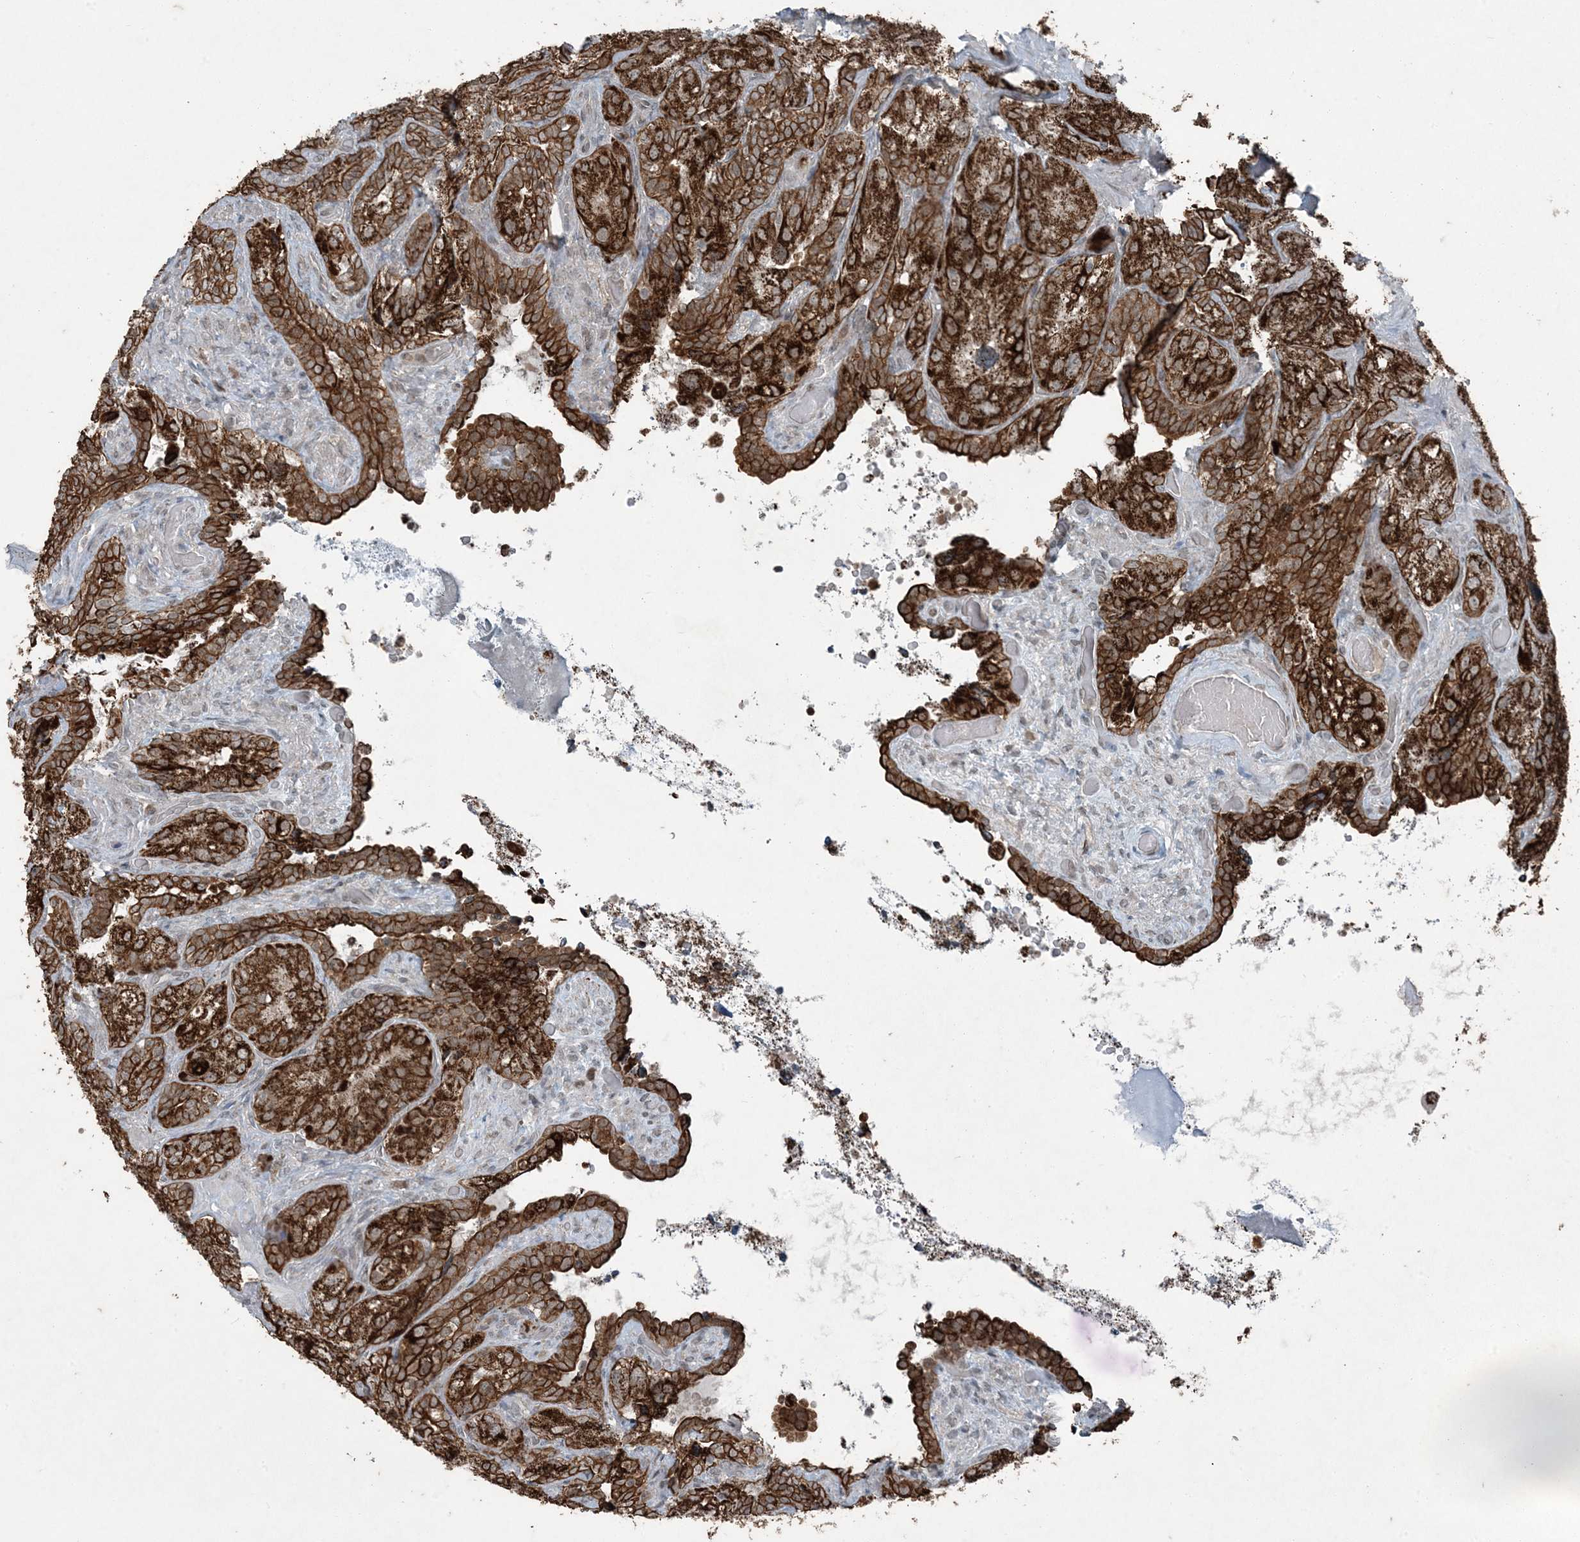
{"staining": {"intensity": "strong", "quantity": ">75%", "location": "cytoplasmic/membranous"}, "tissue": "seminal vesicle", "cell_type": "Glandular cells", "image_type": "normal", "snomed": [{"axis": "morphology", "description": "Normal tissue, NOS"}, {"axis": "topography", "description": "Seminal veicle"}, {"axis": "topography", "description": "Peripheral nerve tissue"}], "caption": "Immunohistochemical staining of unremarkable seminal vesicle exhibits high levels of strong cytoplasmic/membranous staining in about >75% of glandular cells. The protein of interest is stained brown, and the nuclei are stained in blue (DAB (3,3'-diaminobenzidine) IHC with brightfield microscopy, high magnification).", "gene": "PC", "patient": {"sex": "male", "age": 67}}